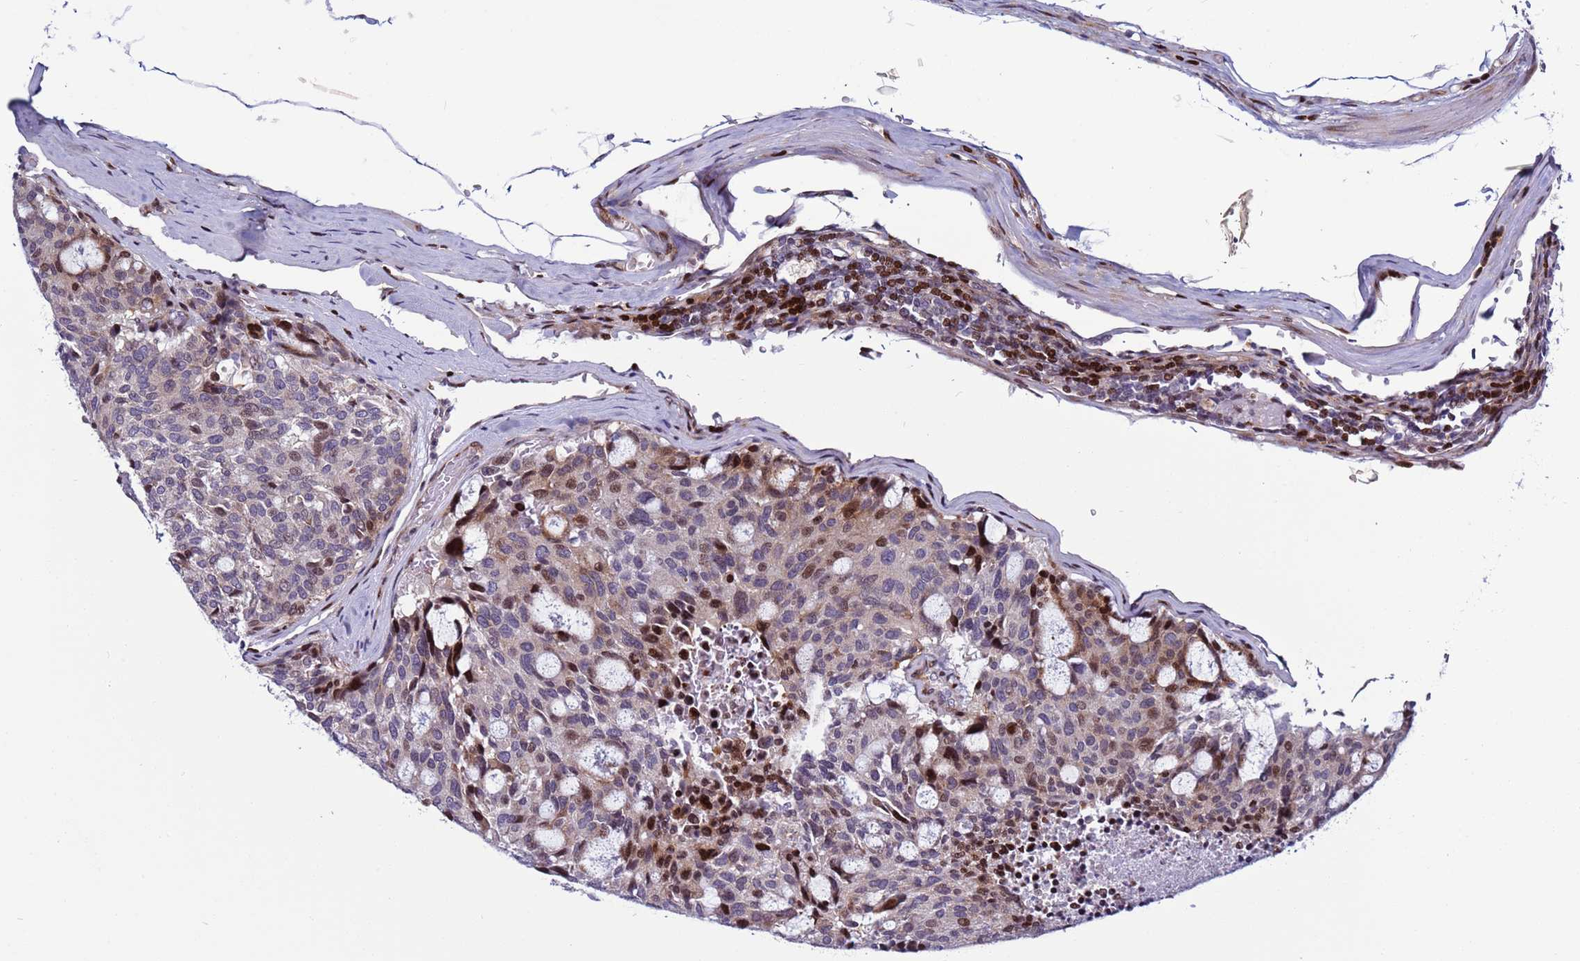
{"staining": {"intensity": "moderate", "quantity": "<25%", "location": "nuclear"}, "tissue": "carcinoid", "cell_type": "Tumor cells", "image_type": "cancer", "snomed": [{"axis": "morphology", "description": "Carcinoid, malignant, NOS"}, {"axis": "topography", "description": "Pancreas"}], "caption": "Malignant carcinoid stained with immunohistochemistry displays moderate nuclear expression in about <25% of tumor cells. (brown staining indicates protein expression, while blue staining denotes nuclei).", "gene": "WBP11", "patient": {"sex": "female", "age": 54}}